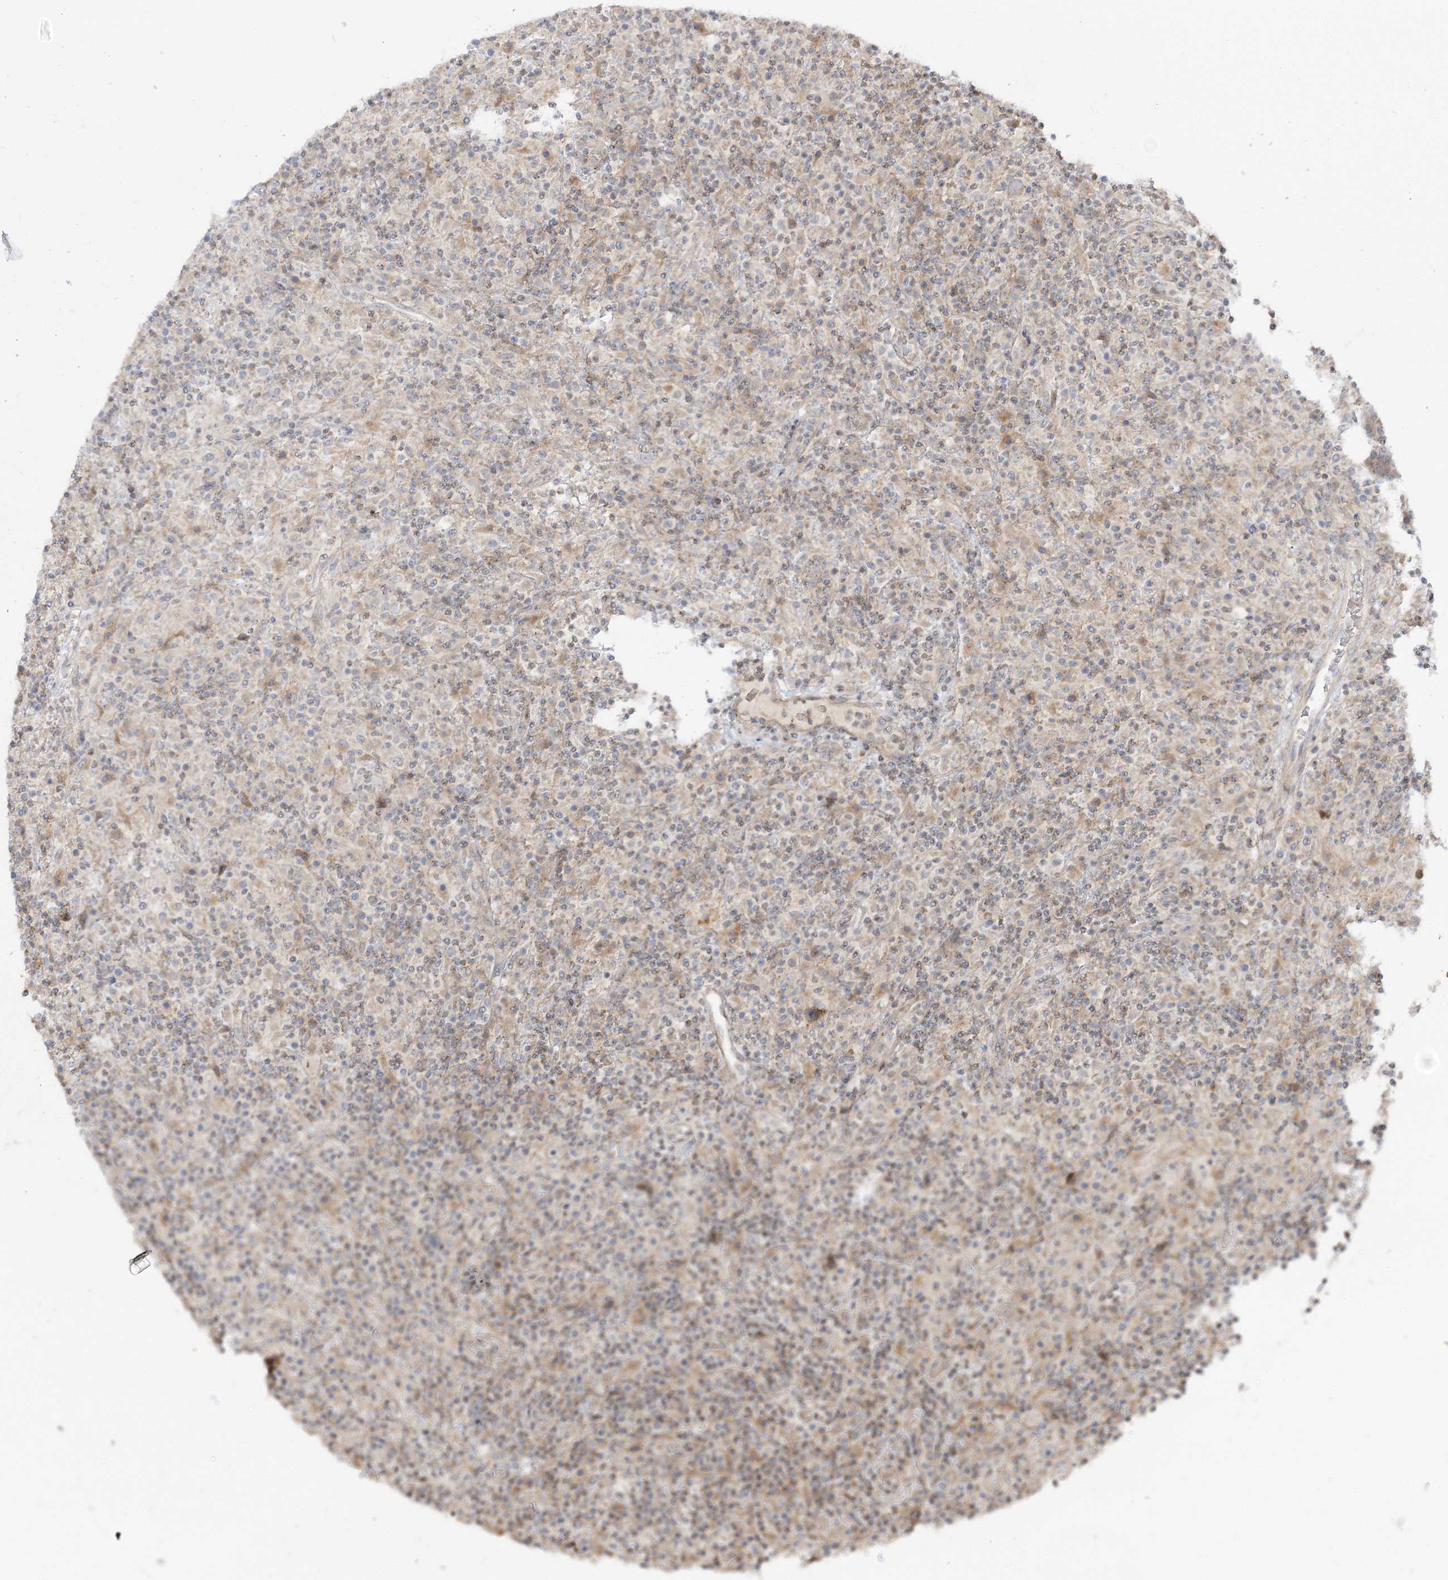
{"staining": {"intensity": "weak", "quantity": "25%-75%", "location": "cytoplasmic/membranous"}, "tissue": "lymphoma", "cell_type": "Tumor cells", "image_type": "cancer", "snomed": [{"axis": "morphology", "description": "Hodgkin's disease, NOS"}, {"axis": "topography", "description": "Lymph node"}], "caption": "Protein expression analysis of lymphoma reveals weak cytoplasmic/membranous positivity in approximately 25%-75% of tumor cells.", "gene": "MOCS2", "patient": {"sex": "male", "age": 70}}